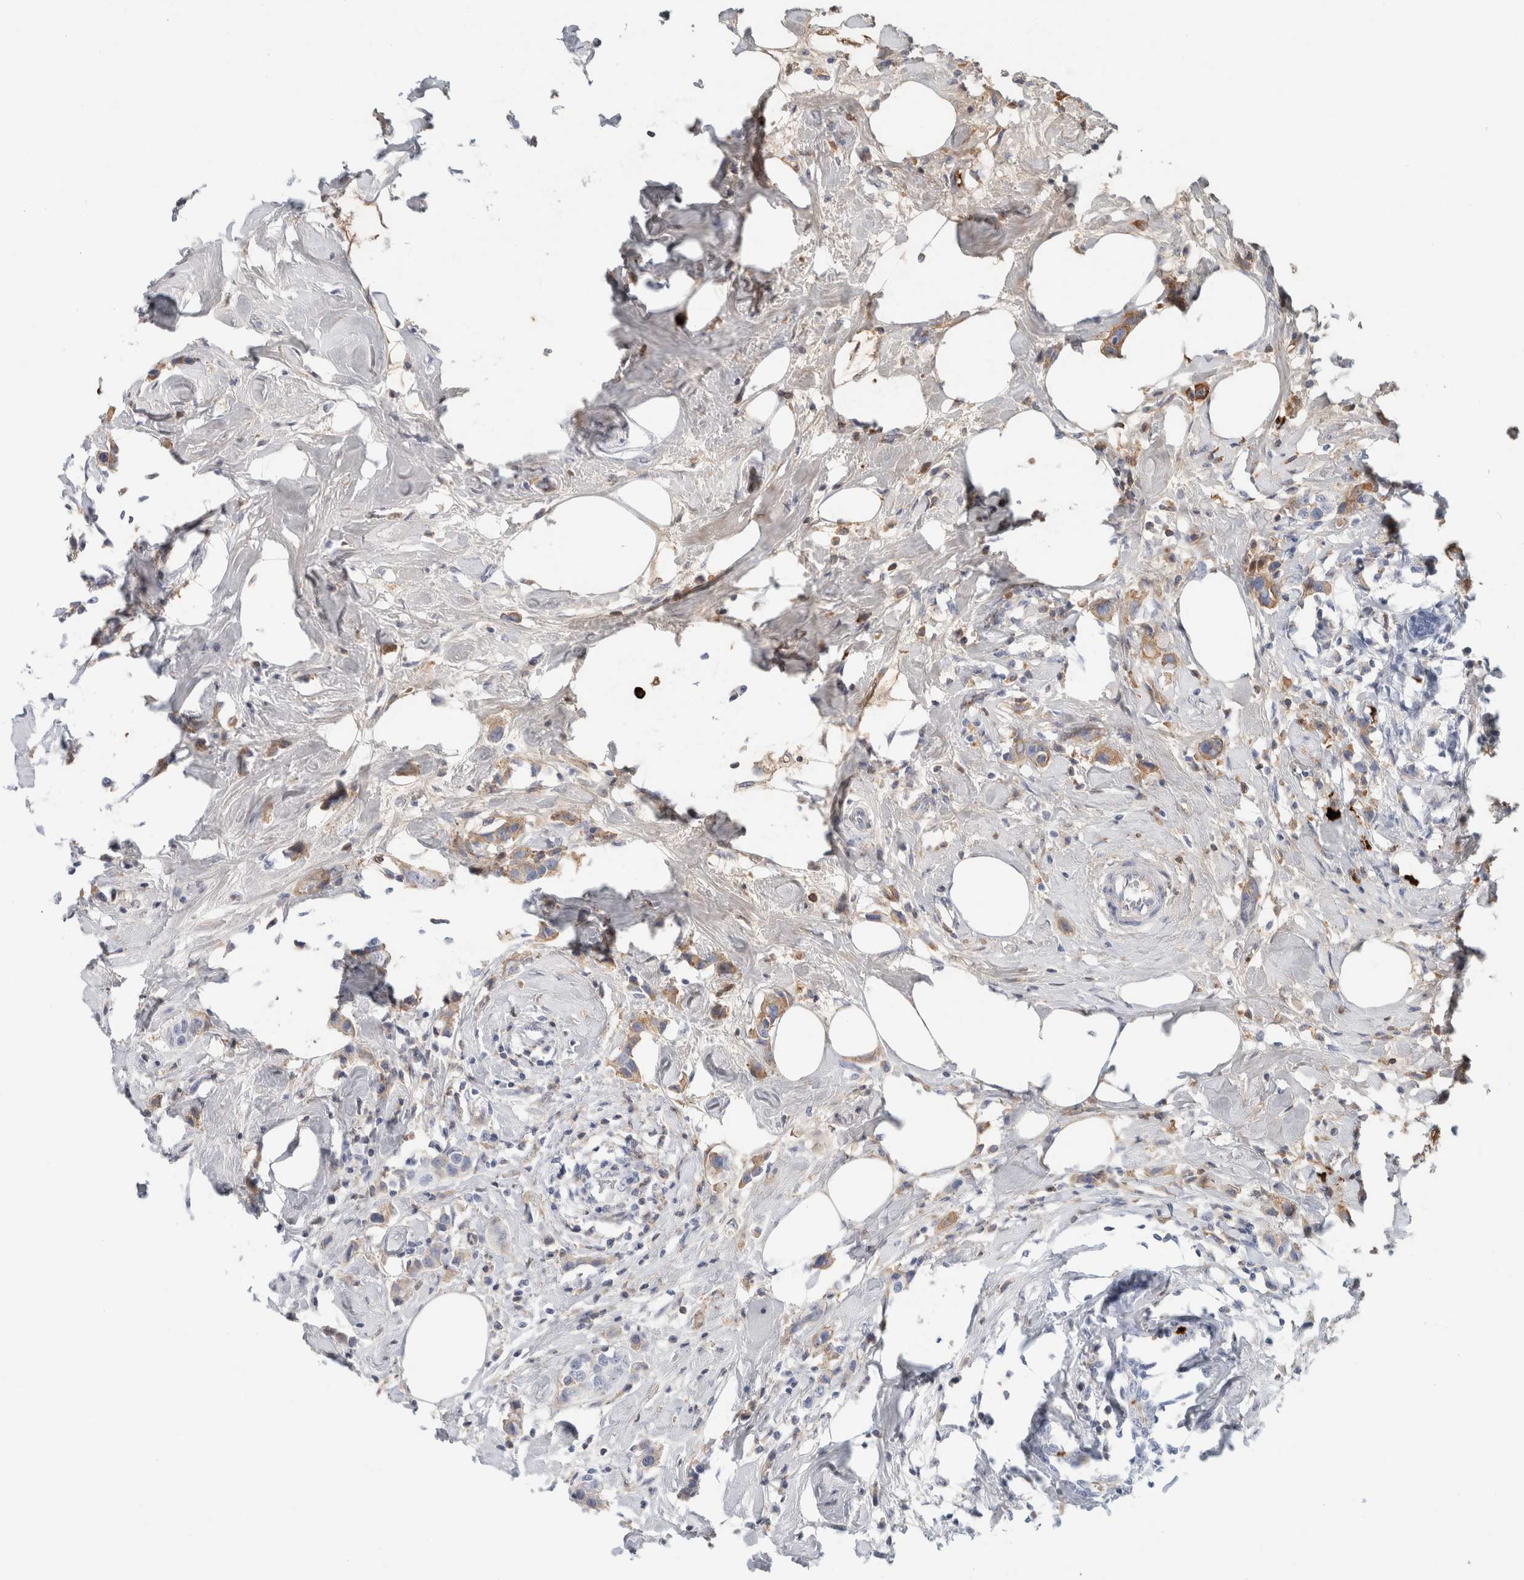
{"staining": {"intensity": "weak", "quantity": "25%-75%", "location": "cytoplasmic/membranous"}, "tissue": "breast cancer", "cell_type": "Tumor cells", "image_type": "cancer", "snomed": [{"axis": "morphology", "description": "Normal tissue, NOS"}, {"axis": "morphology", "description": "Duct carcinoma"}, {"axis": "topography", "description": "Breast"}], "caption": "Breast cancer (invasive ductal carcinoma) stained with a brown dye demonstrates weak cytoplasmic/membranous positive expression in about 25%-75% of tumor cells.", "gene": "IL6", "patient": {"sex": "female", "age": 50}}